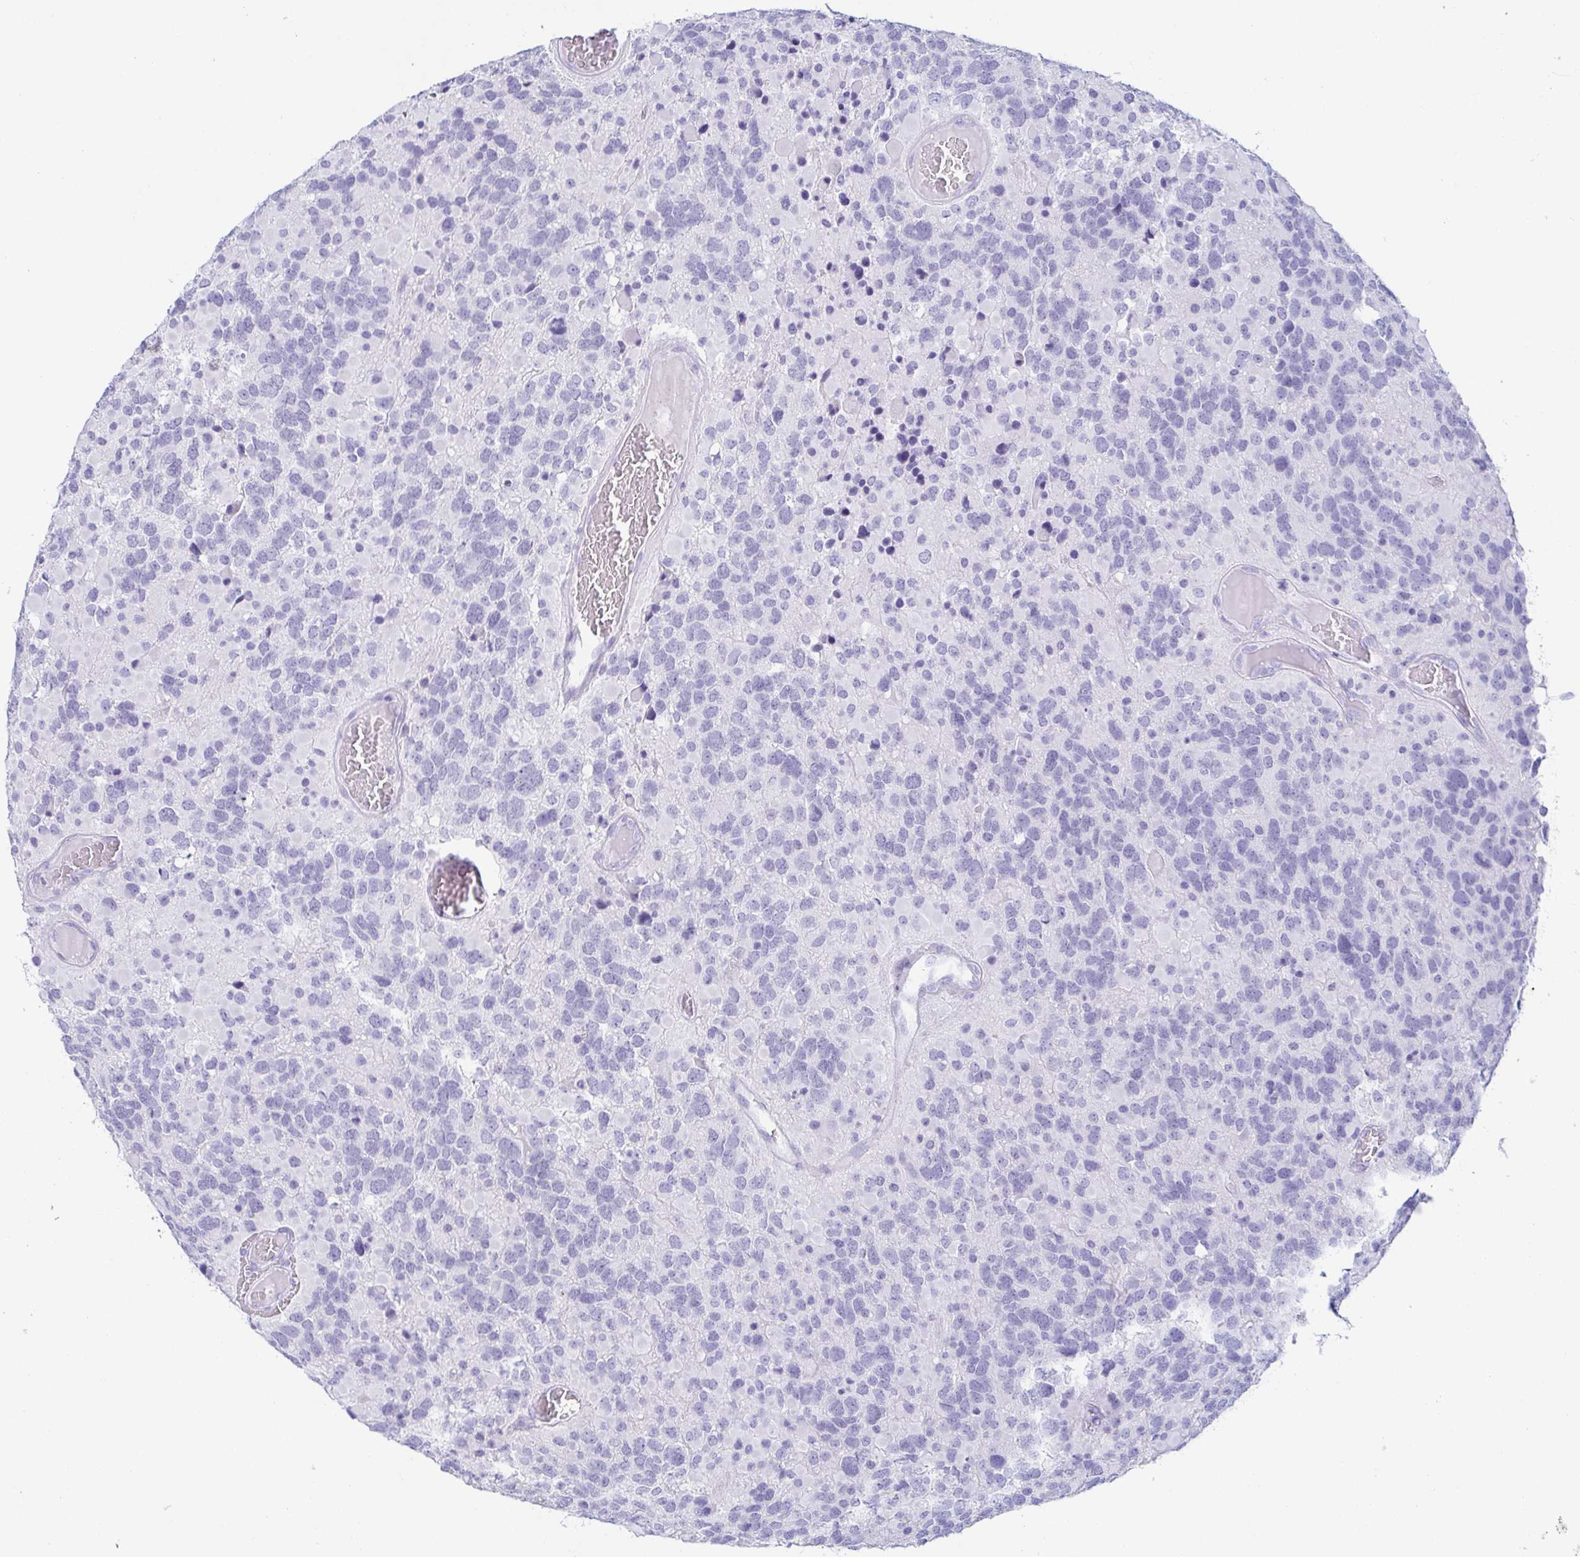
{"staining": {"intensity": "negative", "quantity": "none", "location": "none"}, "tissue": "glioma", "cell_type": "Tumor cells", "image_type": "cancer", "snomed": [{"axis": "morphology", "description": "Glioma, malignant, High grade"}, {"axis": "topography", "description": "Brain"}], "caption": "IHC of glioma shows no staining in tumor cells.", "gene": "ZG16B", "patient": {"sex": "female", "age": 40}}